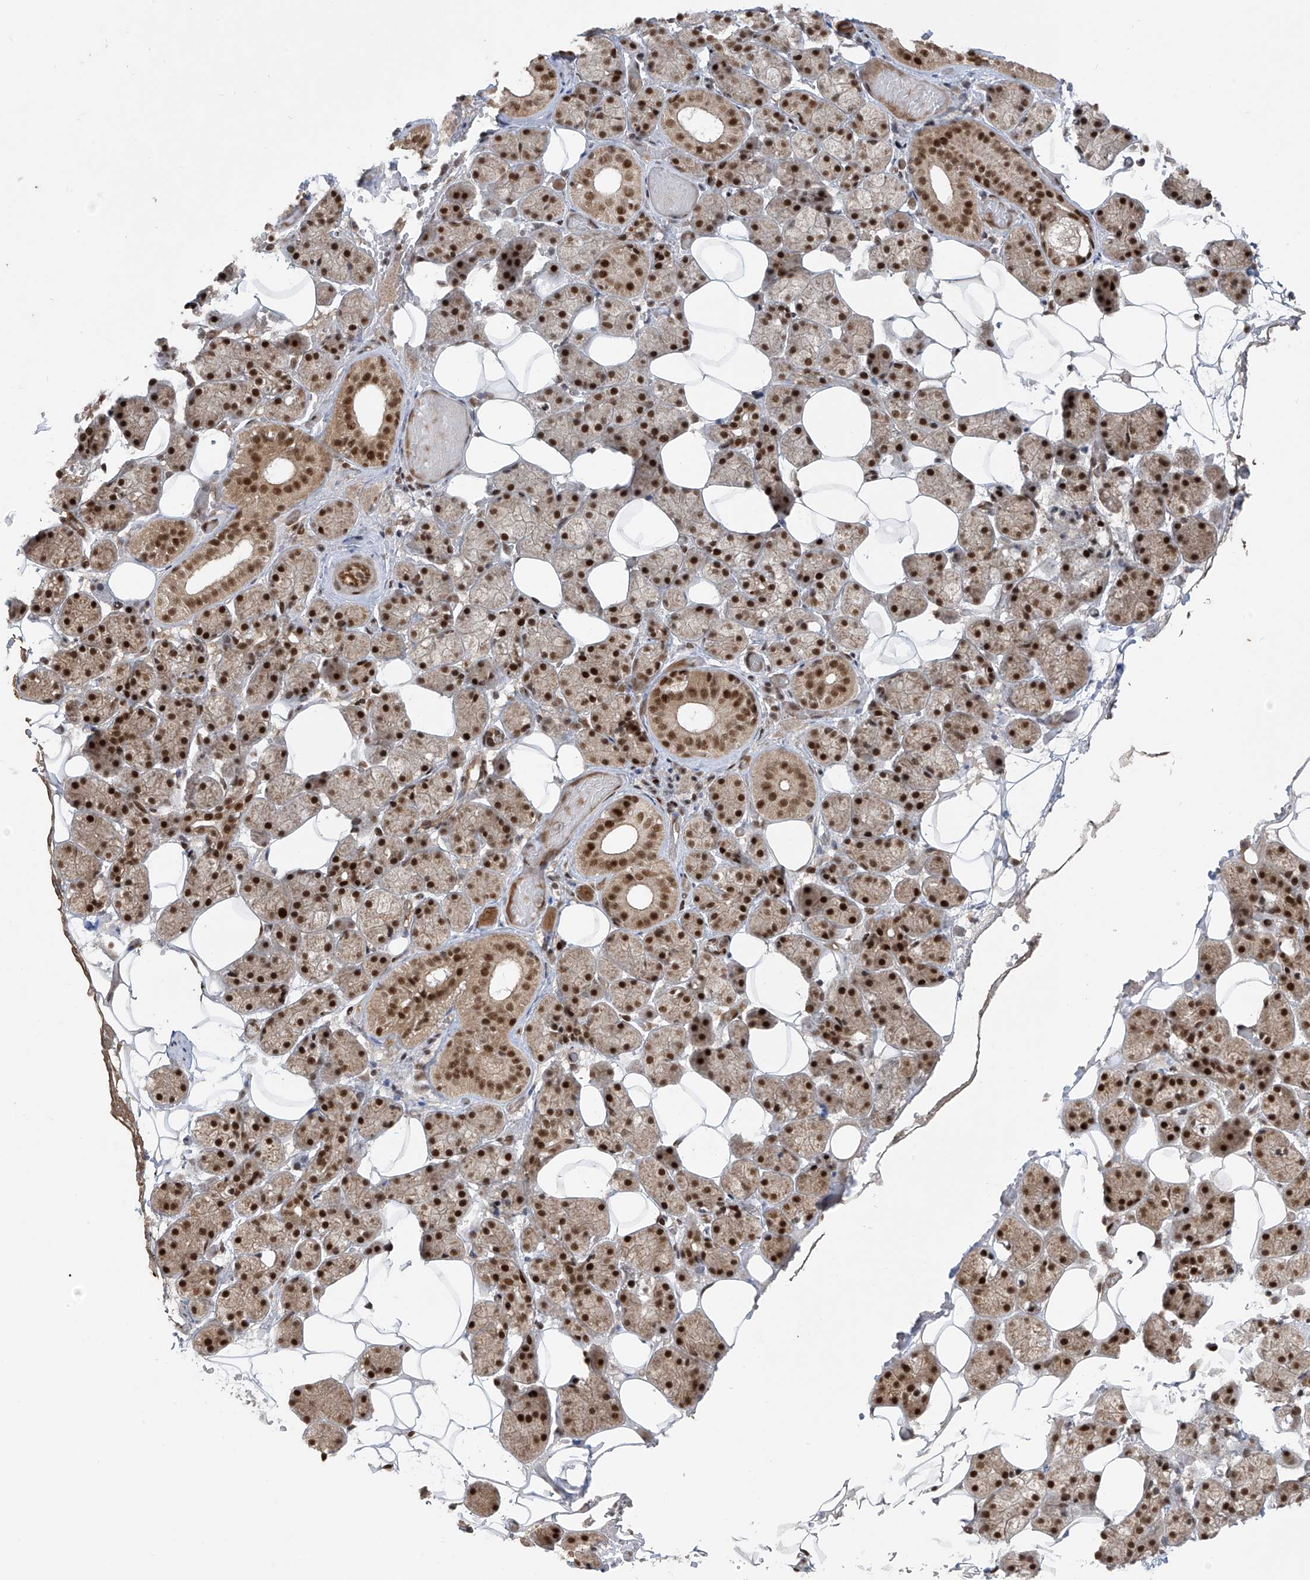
{"staining": {"intensity": "strong", "quantity": "25%-75%", "location": "nuclear"}, "tissue": "salivary gland", "cell_type": "Glandular cells", "image_type": "normal", "snomed": [{"axis": "morphology", "description": "Normal tissue, NOS"}, {"axis": "topography", "description": "Salivary gland"}], "caption": "The immunohistochemical stain labels strong nuclear positivity in glandular cells of unremarkable salivary gland. The staining is performed using DAB (3,3'-diaminobenzidine) brown chromogen to label protein expression. The nuclei are counter-stained blue using hematoxylin.", "gene": "ARHGEF3", "patient": {"sex": "female", "age": 33}}